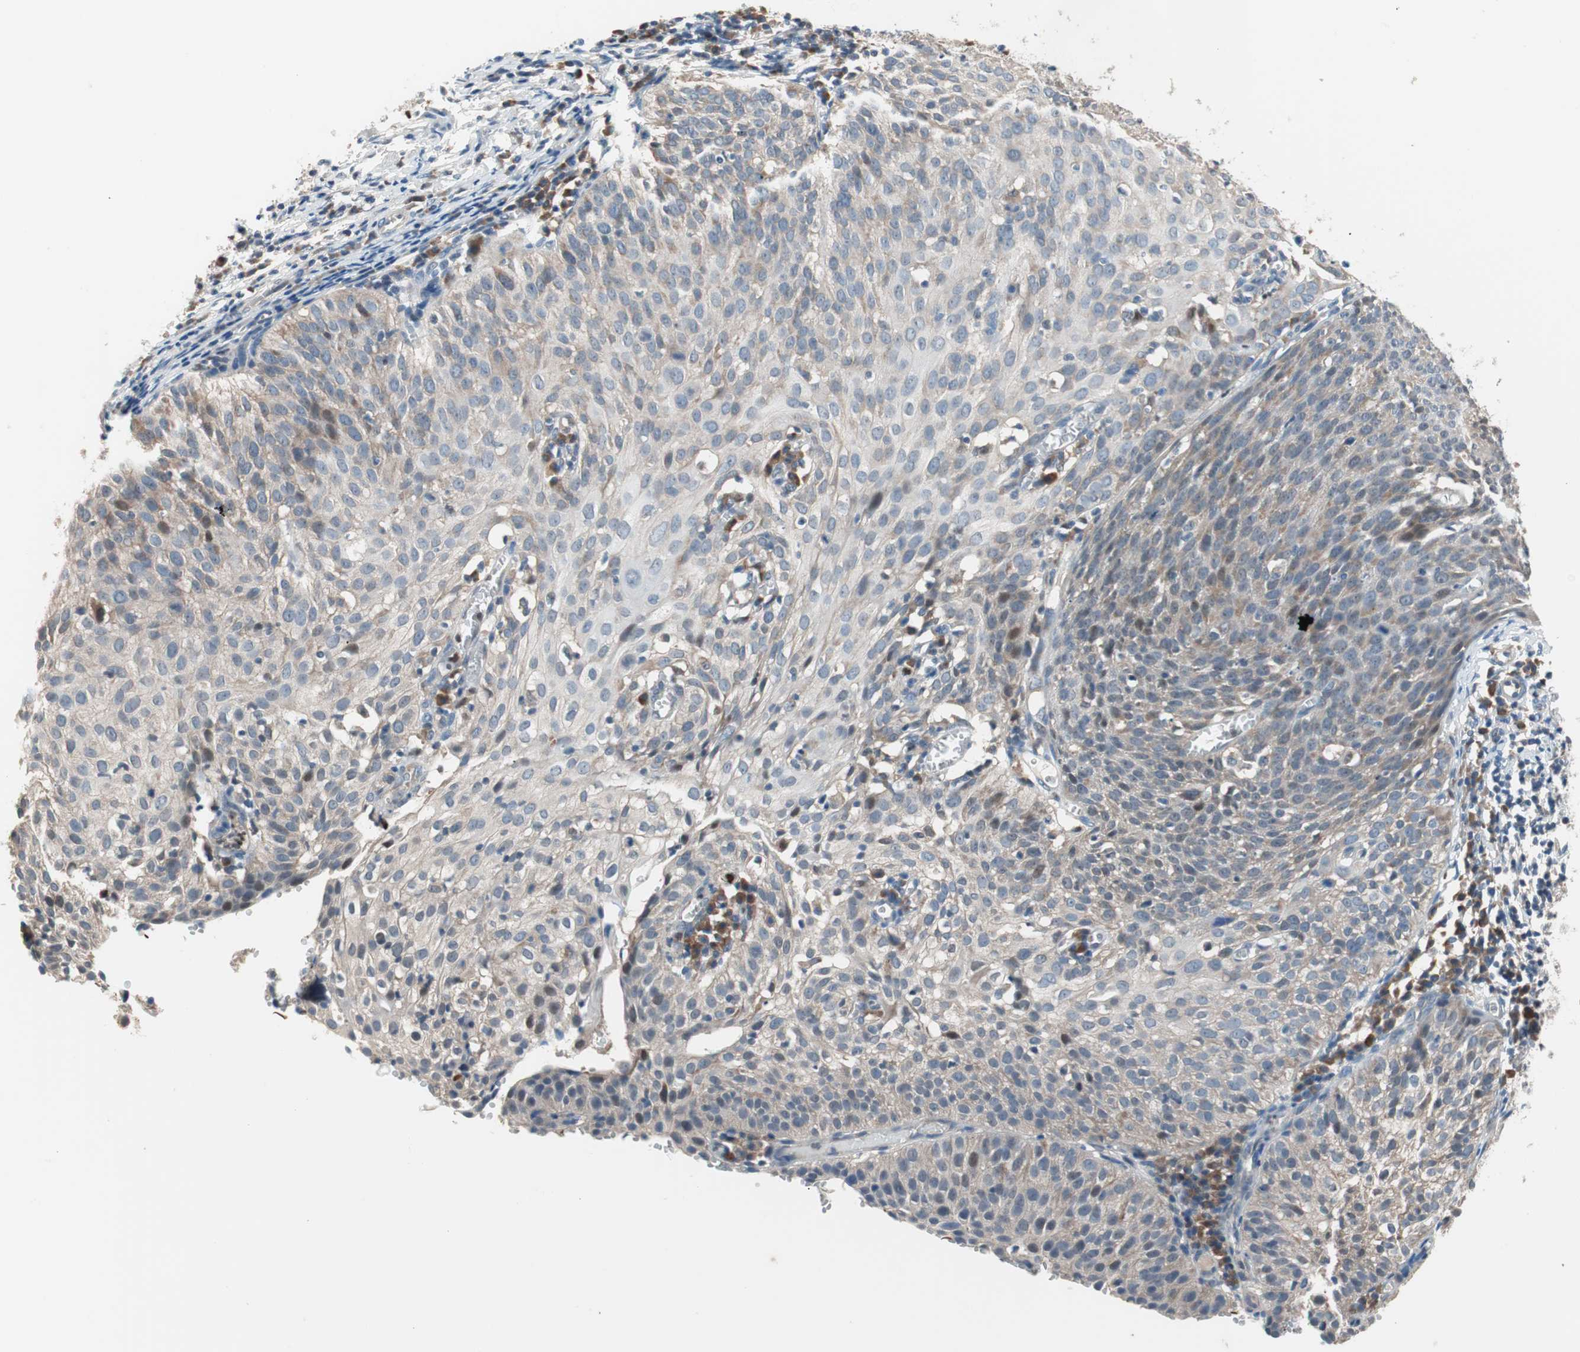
{"staining": {"intensity": "weak", "quantity": "25%-75%", "location": "cytoplasmic/membranous"}, "tissue": "cervical cancer", "cell_type": "Tumor cells", "image_type": "cancer", "snomed": [{"axis": "morphology", "description": "Squamous cell carcinoma, NOS"}, {"axis": "topography", "description": "Cervix"}], "caption": "Immunohistochemical staining of cervical cancer reveals weak cytoplasmic/membranous protein expression in approximately 25%-75% of tumor cells.", "gene": "PCK1", "patient": {"sex": "female", "age": 38}}